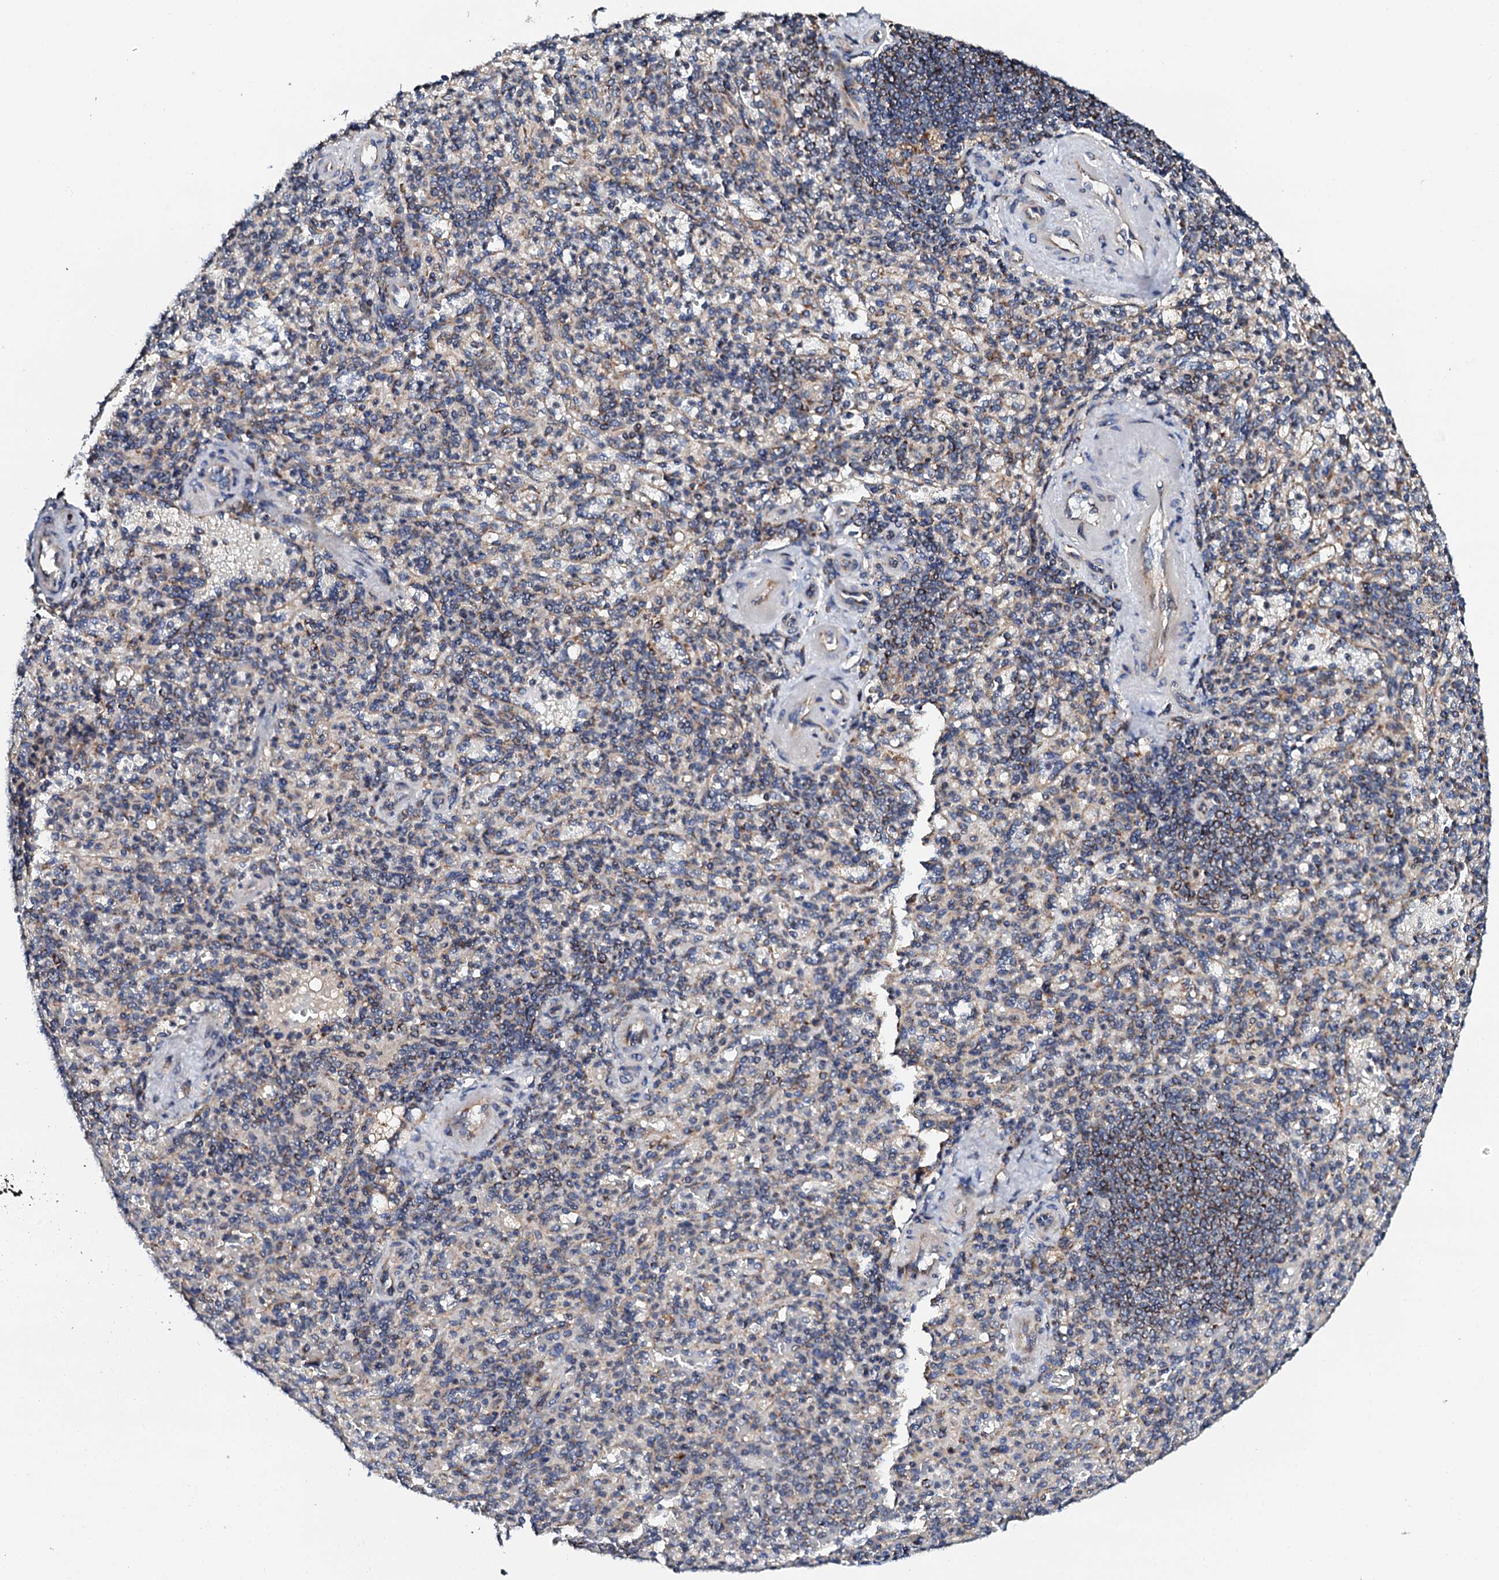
{"staining": {"intensity": "weak", "quantity": "<25%", "location": "cytoplasmic/membranous"}, "tissue": "spleen", "cell_type": "Cells in red pulp", "image_type": "normal", "snomed": [{"axis": "morphology", "description": "Normal tissue, NOS"}, {"axis": "topography", "description": "Spleen"}], "caption": "Immunohistochemical staining of unremarkable spleen displays no significant staining in cells in red pulp. (DAB immunohistochemistry (IHC) with hematoxylin counter stain).", "gene": "UBE3C", "patient": {"sex": "female", "age": 74}}